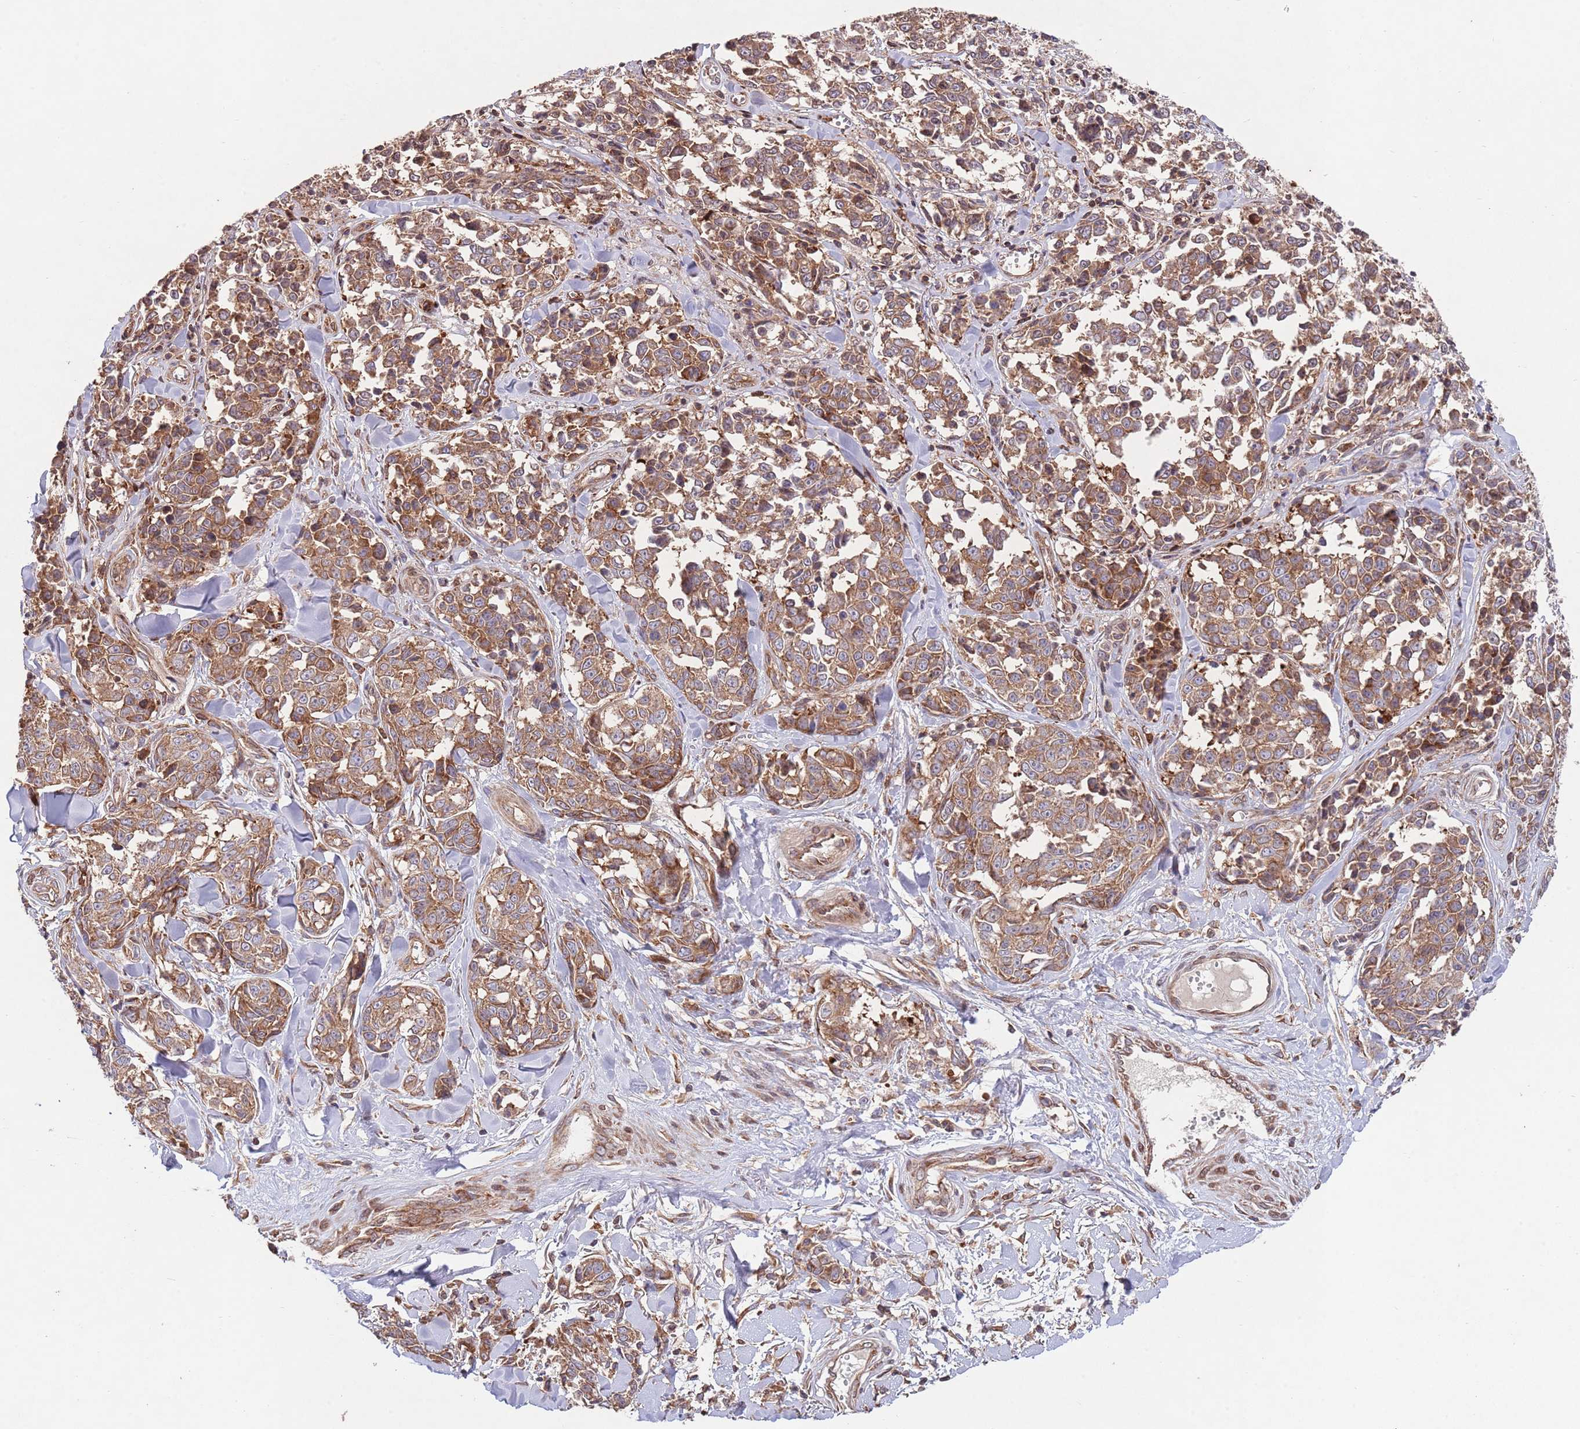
{"staining": {"intensity": "moderate", "quantity": ">75%", "location": "cytoplasmic/membranous"}, "tissue": "melanoma", "cell_type": "Tumor cells", "image_type": "cancer", "snomed": [{"axis": "morphology", "description": "Malignant melanoma, NOS"}, {"axis": "topography", "description": "Skin"}], "caption": "Malignant melanoma stained with a brown dye shows moderate cytoplasmic/membranous positive expression in about >75% of tumor cells.", "gene": "RNF19B", "patient": {"sex": "female", "age": 64}}